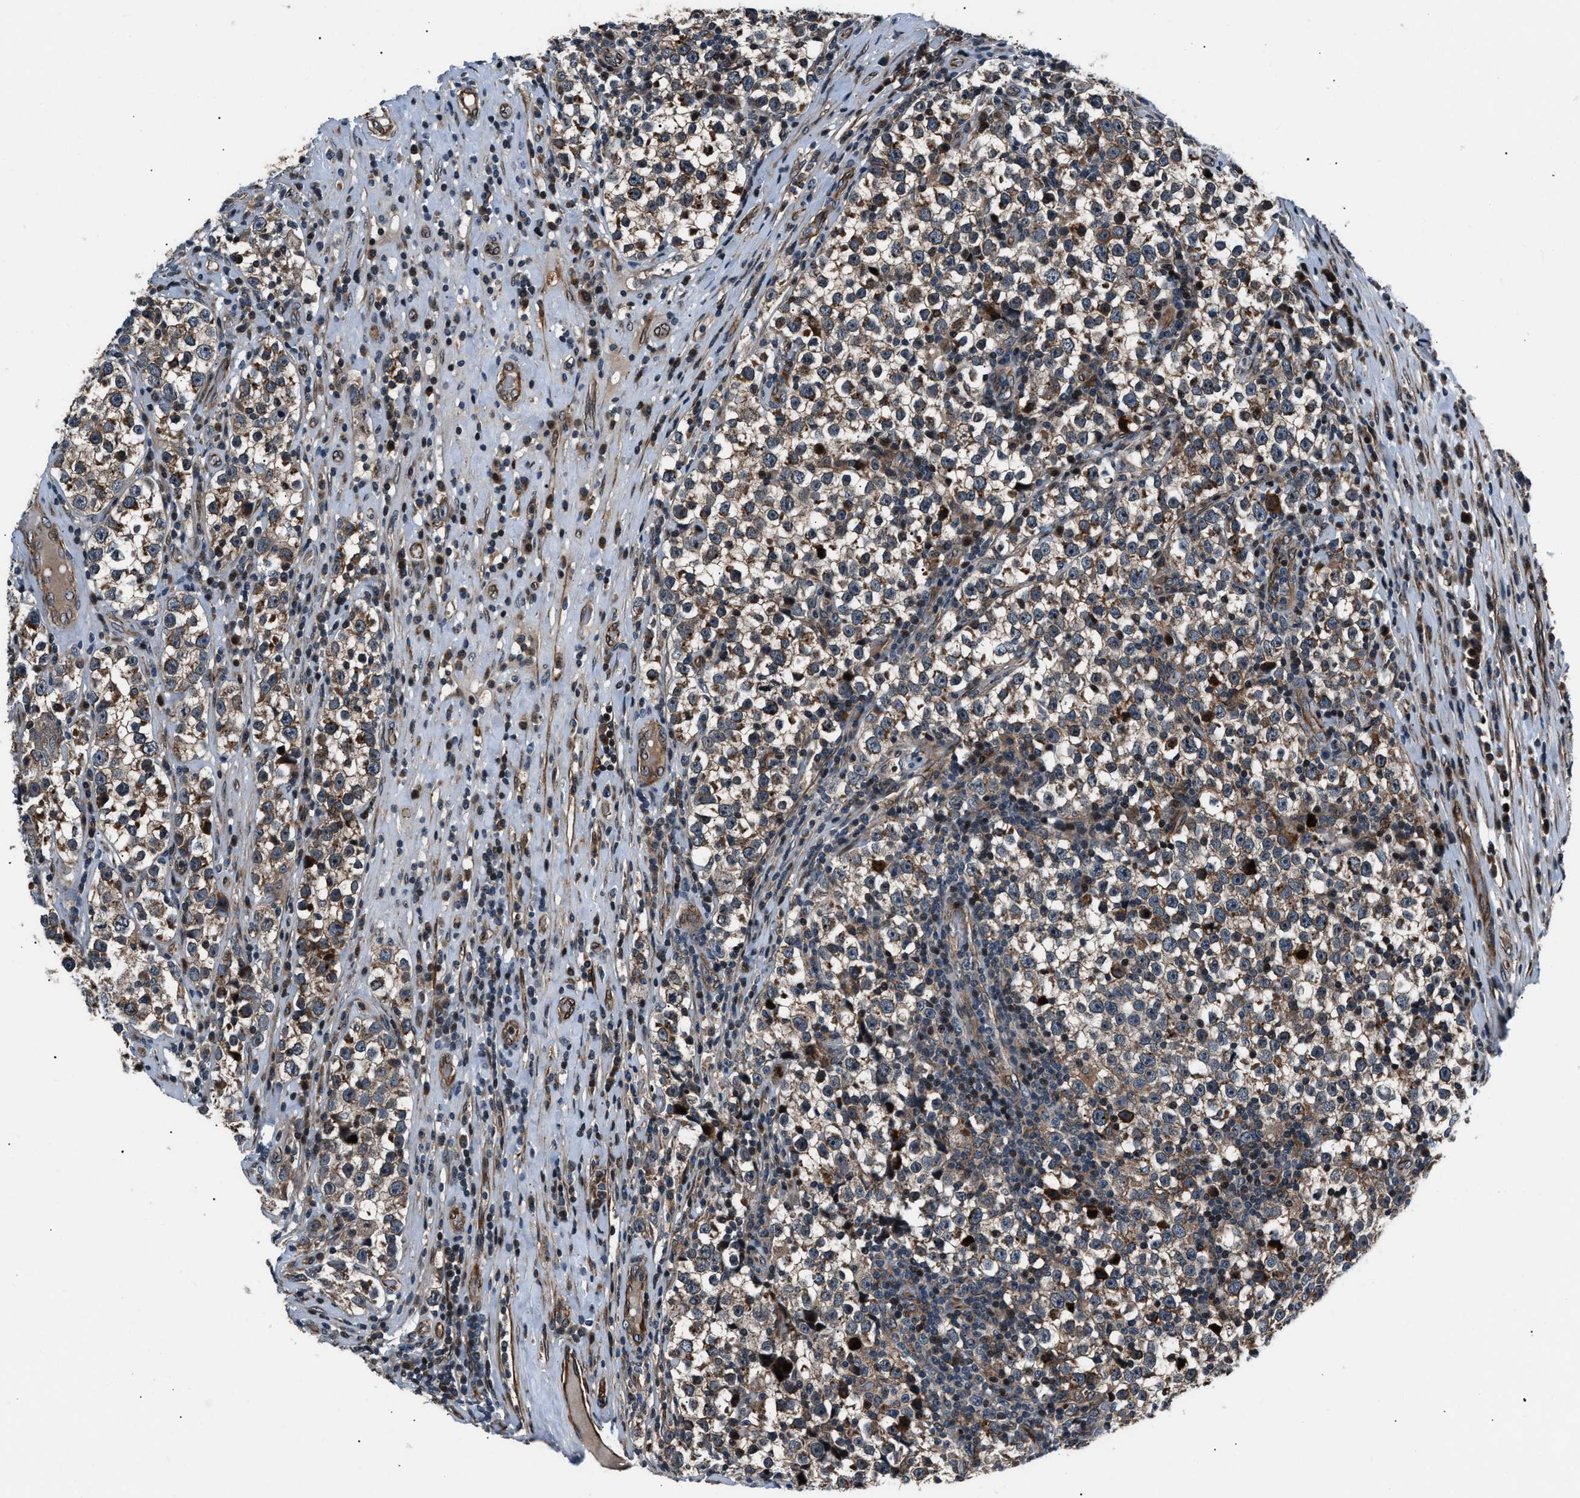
{"staining": {"intensity": "moderate", "quantity": ">75%", "location": "cytoplasmic/membranous"}, "tissue": "testis cancer", "cell_type": "Tumor cells", "image_type": "cancer", "snomed": [{"axis": "morphology", "description": "Normal tissue, NOS"}, {"axis": "morphology", "description": "Seminoma, NOS"}, {"axis": "topography", "description": "Testis"}], "caption": "There is medium levels of moderate cytoplasmic/membranous positivity in tumor cells of testis seminoma, as demonstrated by immunohistochemical staining (brown color).", "gene": "DYNC2I1", "patient": {"sex": "male", "age": 43}}